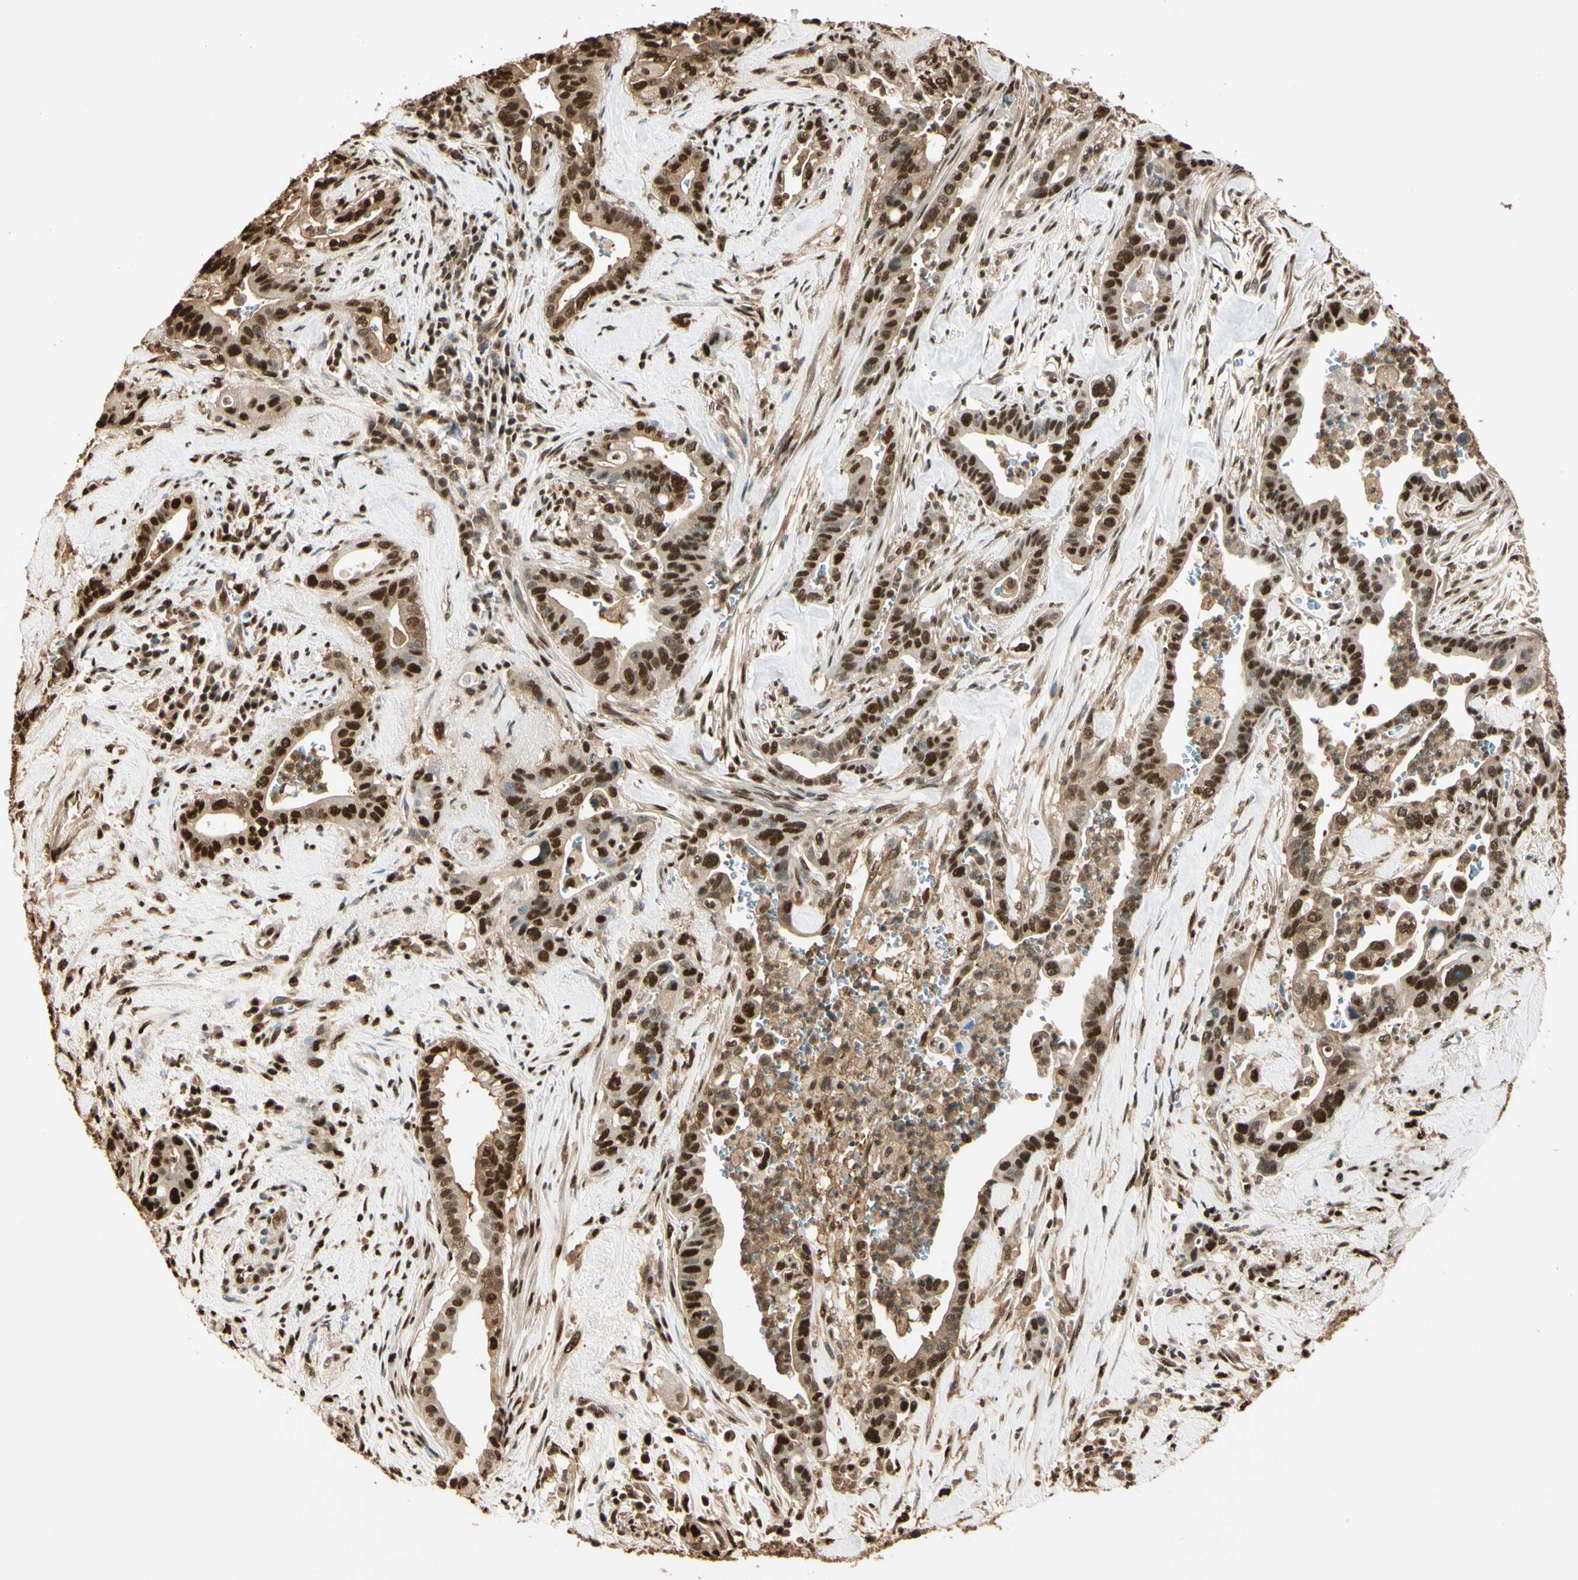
{"staining": {"intensity": "strong", "quantity": ">75%", "location": "cytoplasmic/membranous,nuclear"}, "tissue": "pancreatic cancer", "cell_type": "Tumor cells", "image_type": "cancer", "snomed": [{"axis": "morphology", "description": "Adenocarcinoma, NOS"}, {"axis": "topography", "description": "Pancreas"}], "caption": "This photomicrograph reveals immunohistochemistry staining of human pancreatic cancer, with high strong cytoplasmic/membranous and nuclear staining in about >75% of tumor cells.", "gene": "PNCK", "patient": {"sex": "male", "age": 70}}